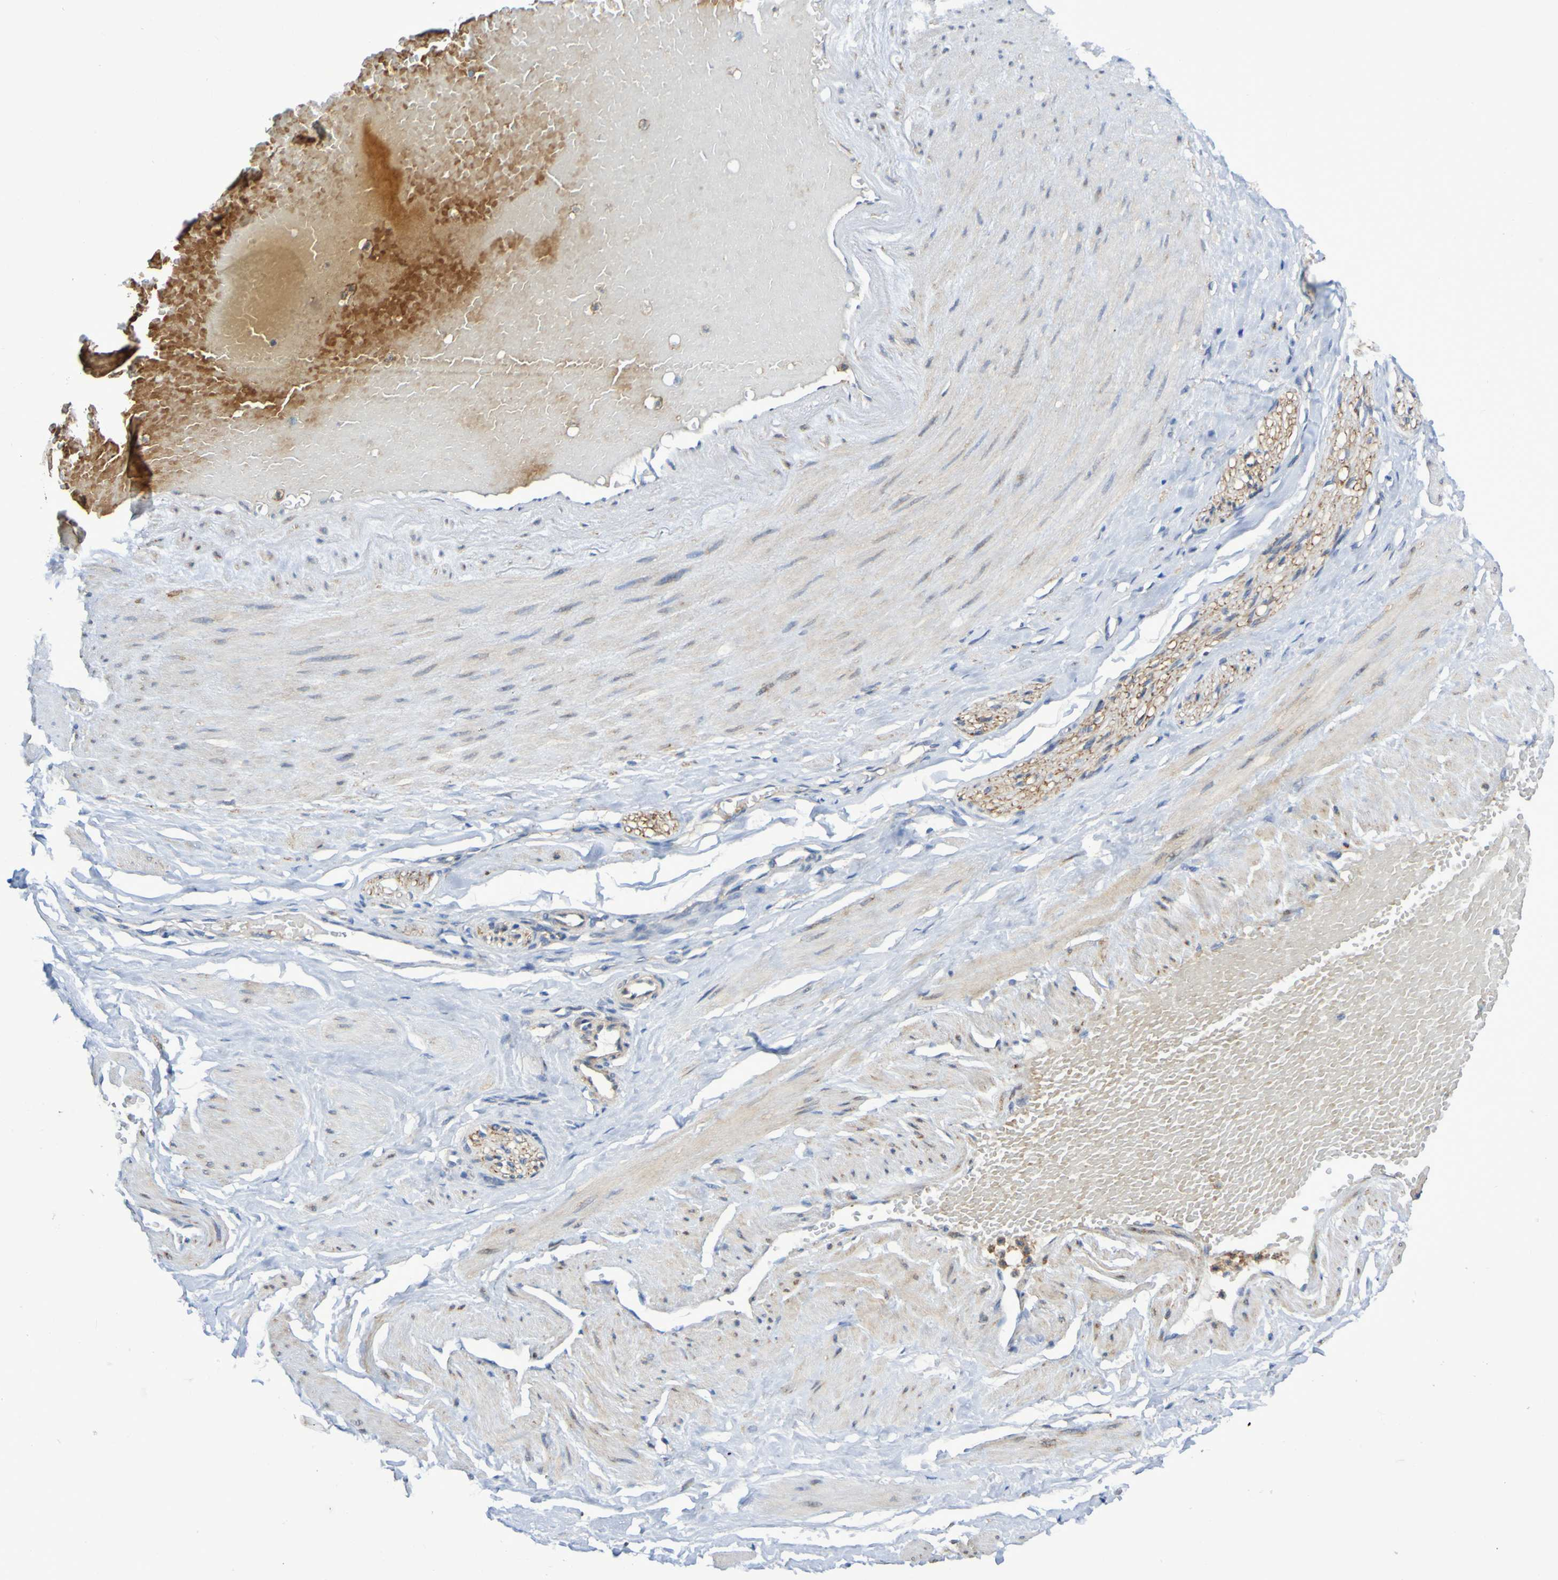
{"staining": {"intensity": "negative", "quantity": "none", "location": "none"}, "tissue": "adipose tissue", "cell_type": "Adipocytes", "image_type": "normal", "snomed": [{"axis": "morphology", "description": "Normal tissue, NOS"}, {"axis": "topography", "description": "Soft tissue"}, {"axis": "topography", "description": "Vascular tissue"}], "caption": "This image is of unremarkable adipose tissue stained with IHC to label a protein in brown with the nuclei are counter-stained blue. There is no positivity in adipocytes.", "gene": "SCRG1", "patient": {"sex": "female", "age": 35}}